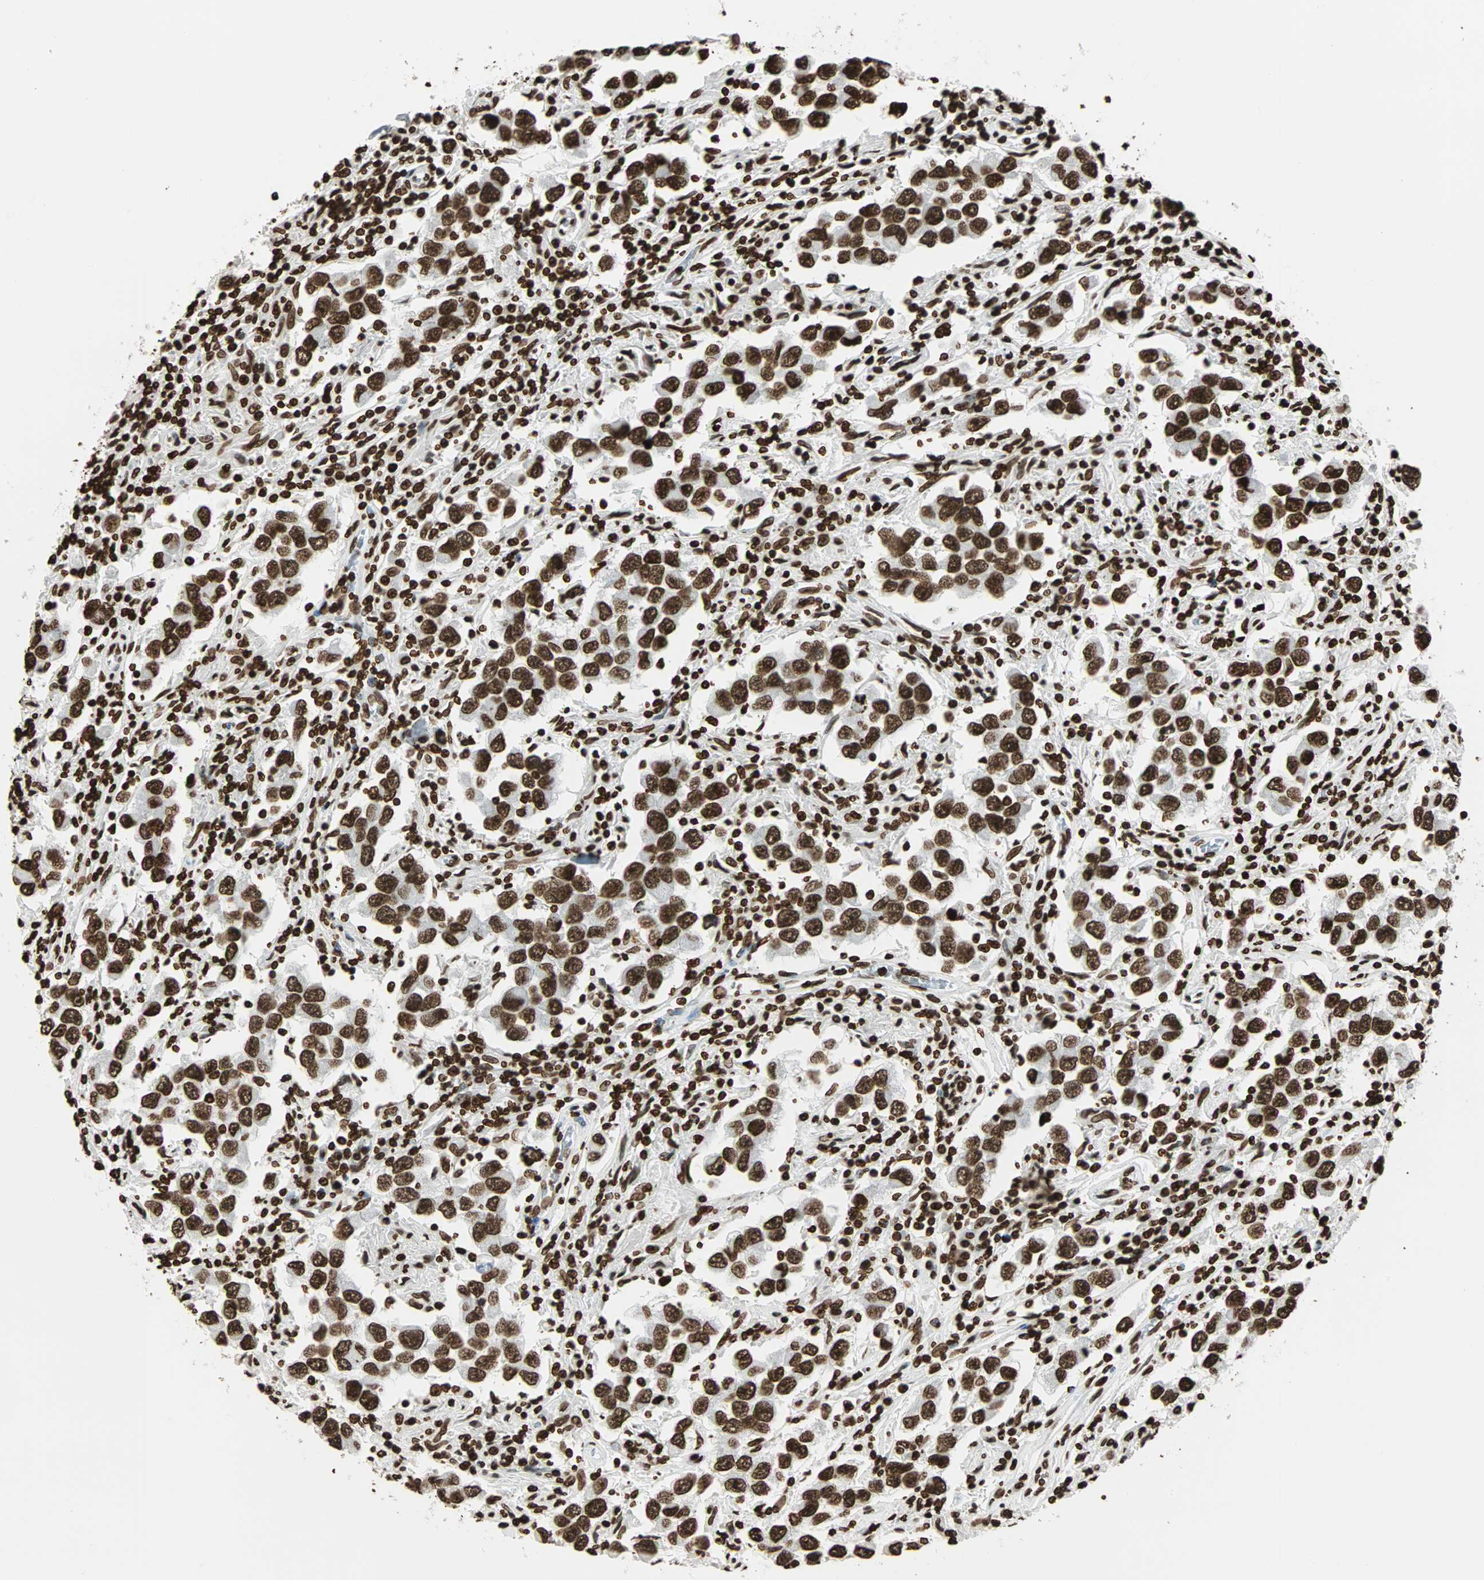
{"staining": {"intensity": "strong", "quantity": ">75%", "location": "nuclear"}, "tissue": "testis cancer", "cell_type": "Tumor cells", "image_type": "cancer", "snomed": [{"axis": "morphology", "description": "Carcinoma, Embryonal, NOS"}, {"axis": "topography", "description": "Testis"}], "caption": "Human testis cancer (embryonal carcinoma) stained with a brown dye exhibits strong nuclear positive expression in about >75% of tumor cells.", "gene": "GLI2", "patient": {"sex": "male", "age": 21}}